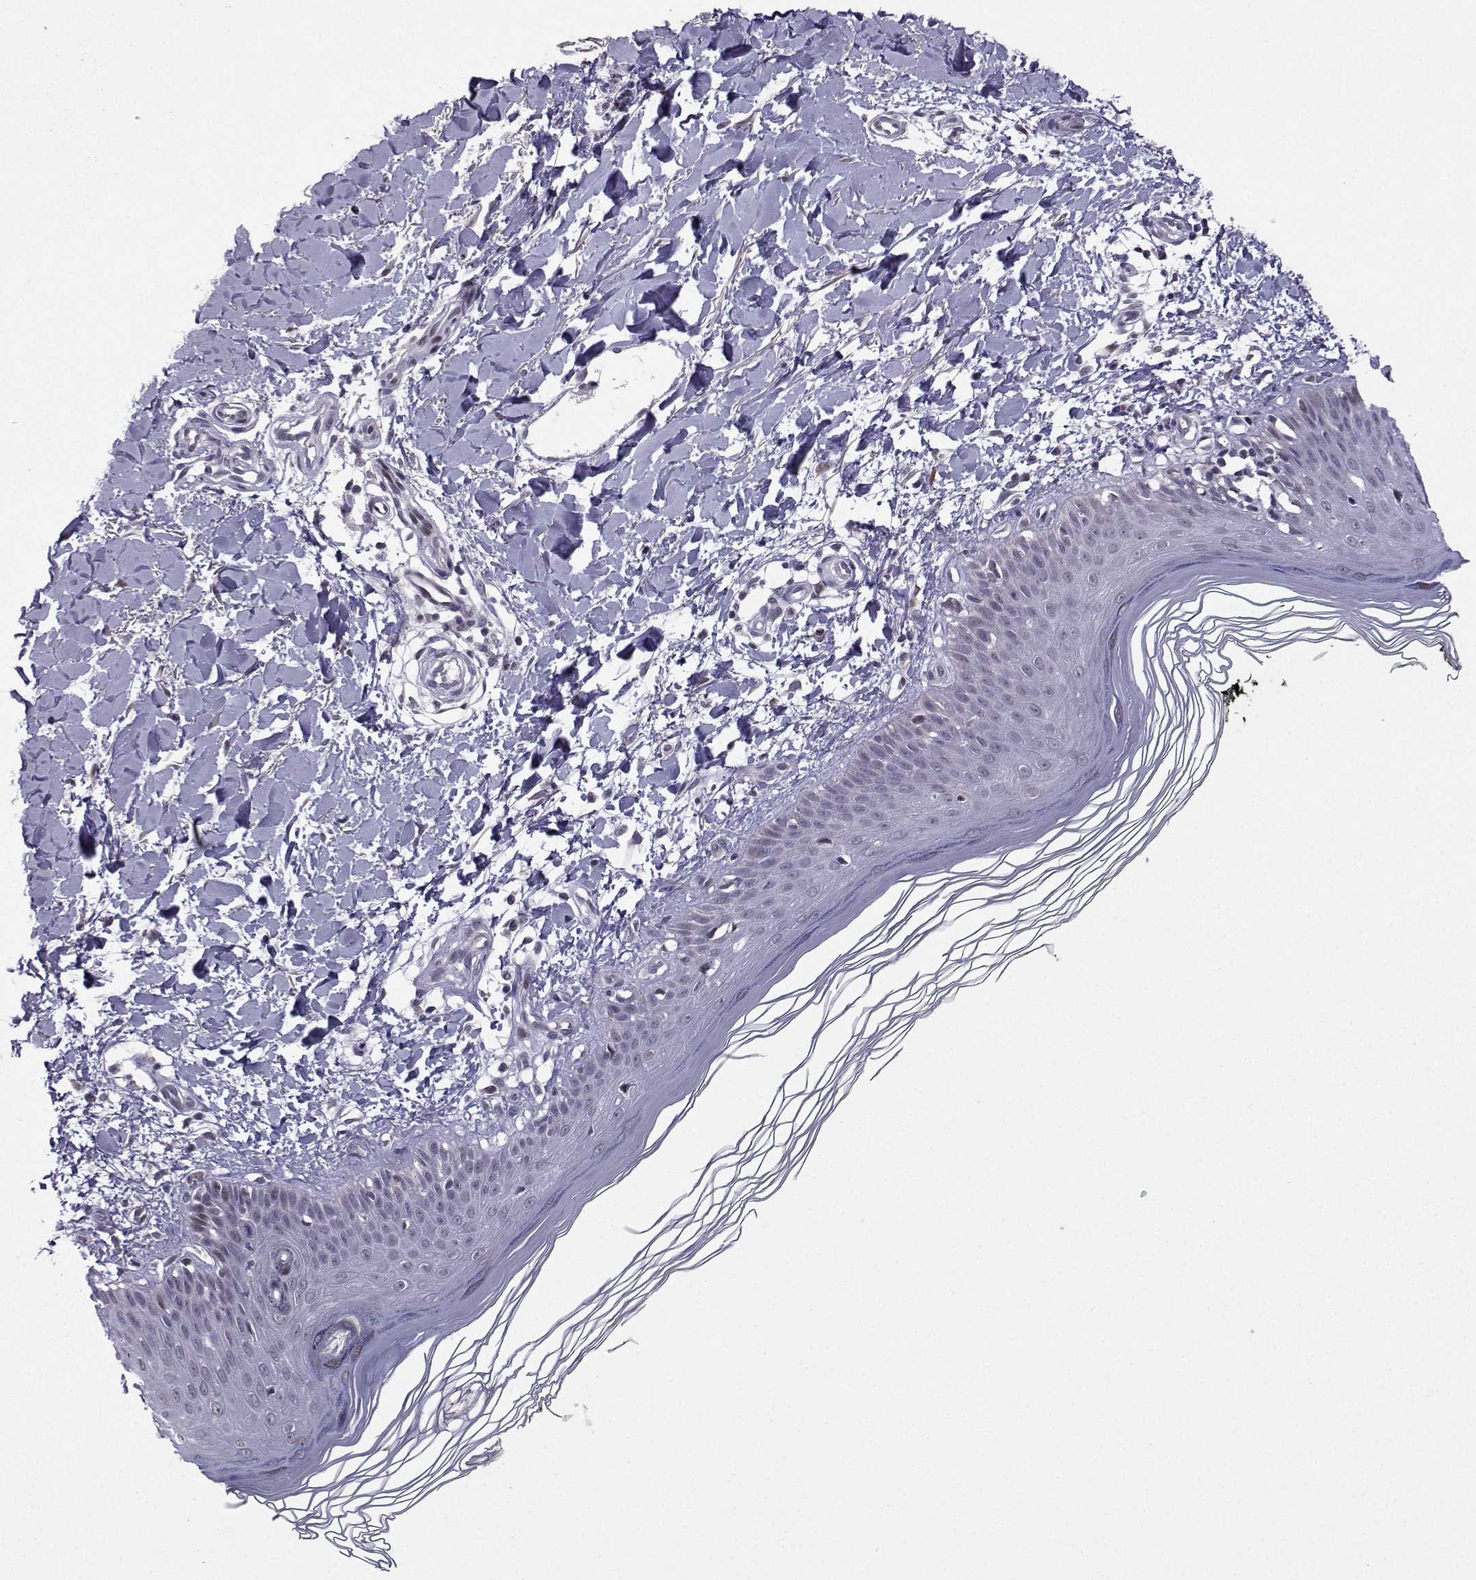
{"staining": {"intensity": "negative", "quantity": "none", "location": "none"}, "tissue": "skin", "cell_type": "Fibroblasts", "image_type": "normal", "snomed": [{"axis": "morphology", "description": "Normal tissue, NOS"}, {"axis": "topography", "description": "Skin"}], "caption": "The photomicrograph displays no staining of fibroblasts in unremarkable skin.", "gene": "FGF3", "patient": {"sex": "female", "age": 62}}